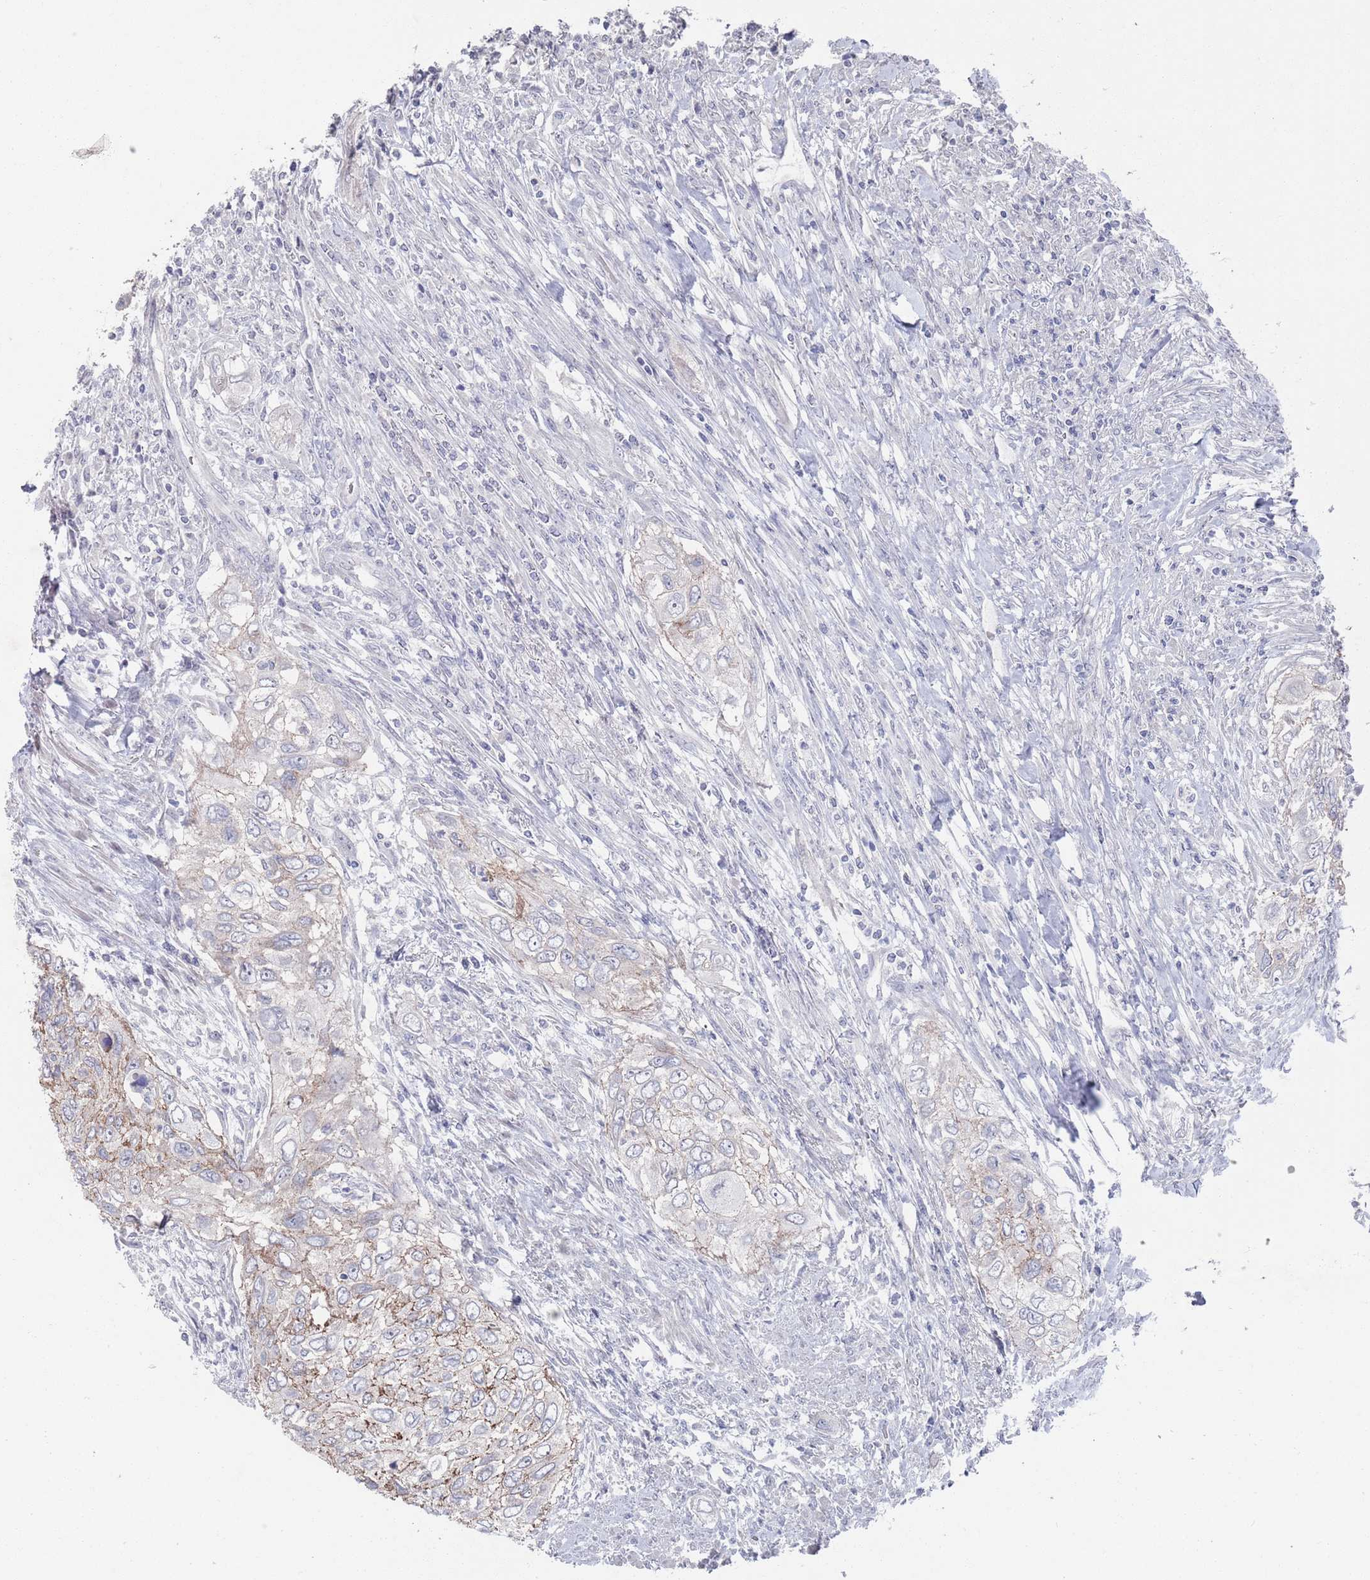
{"staining": {"intensity": "moderate", "quantity": "<25%", "location": "cytoplasmic/membranous"}, "tissue": "urothelial cancer", "cell_type": "Tumor cells", "image_type": "cancer", "snomed": [{"axis": "morphology", "description": "Urothelial carcinoma, High grade"}, {"axis": "topography", "description": "Urinary bladder"}], "caption": "DAB (3,3'-diaminobenzidine) immunohistochemical staining of urothelial cancer reveals moderate cytoplasmic/membranous protein staining in about <25% of tumor cells. (DAB (3,3'-diaminobenzidine) IHC, brown staining for protein, blue staining for nuclei).", "gene": "PROM2", "patient": {"sex": "female", "age": 60}}